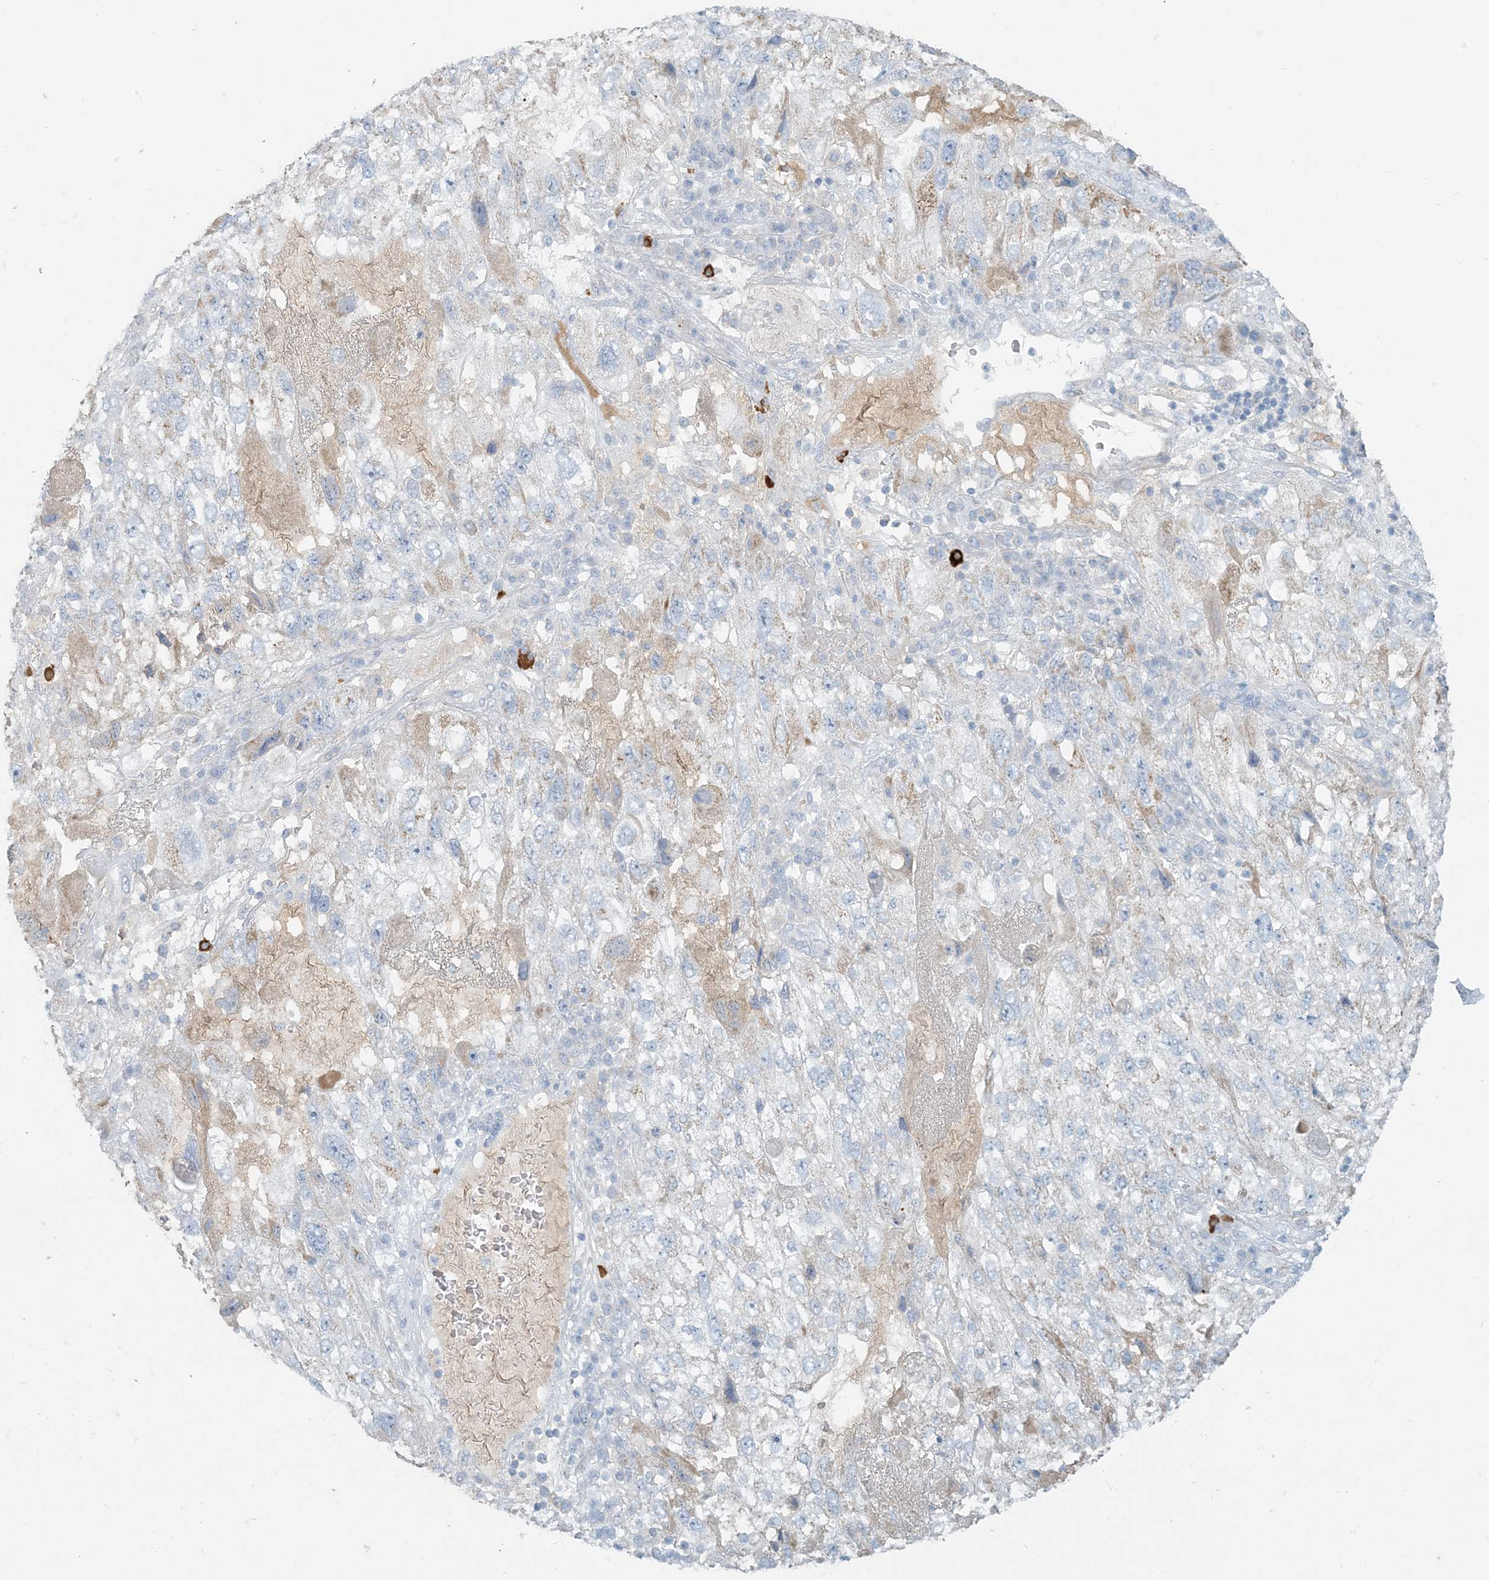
{"staining": {"intensity": "negative", "quantity": "none", "location": "none"}, "tissue": "endometrial cancer", "cell_type": "Tumor cells", "image_type": "cancer", "snomed": [{"axis": "morphology", "description": "Adenocarcinoma, NOS"}, {"axis": "topography", "description": "Endometrium"}], "caption": "Immunohistochemistry (IHC) photomicrograph of endometrial cancer stained for a protein (brown), which shows no staining in tumor cells.", "gene": "SCML1", "patient": {"sex": "female", "age": 49}}